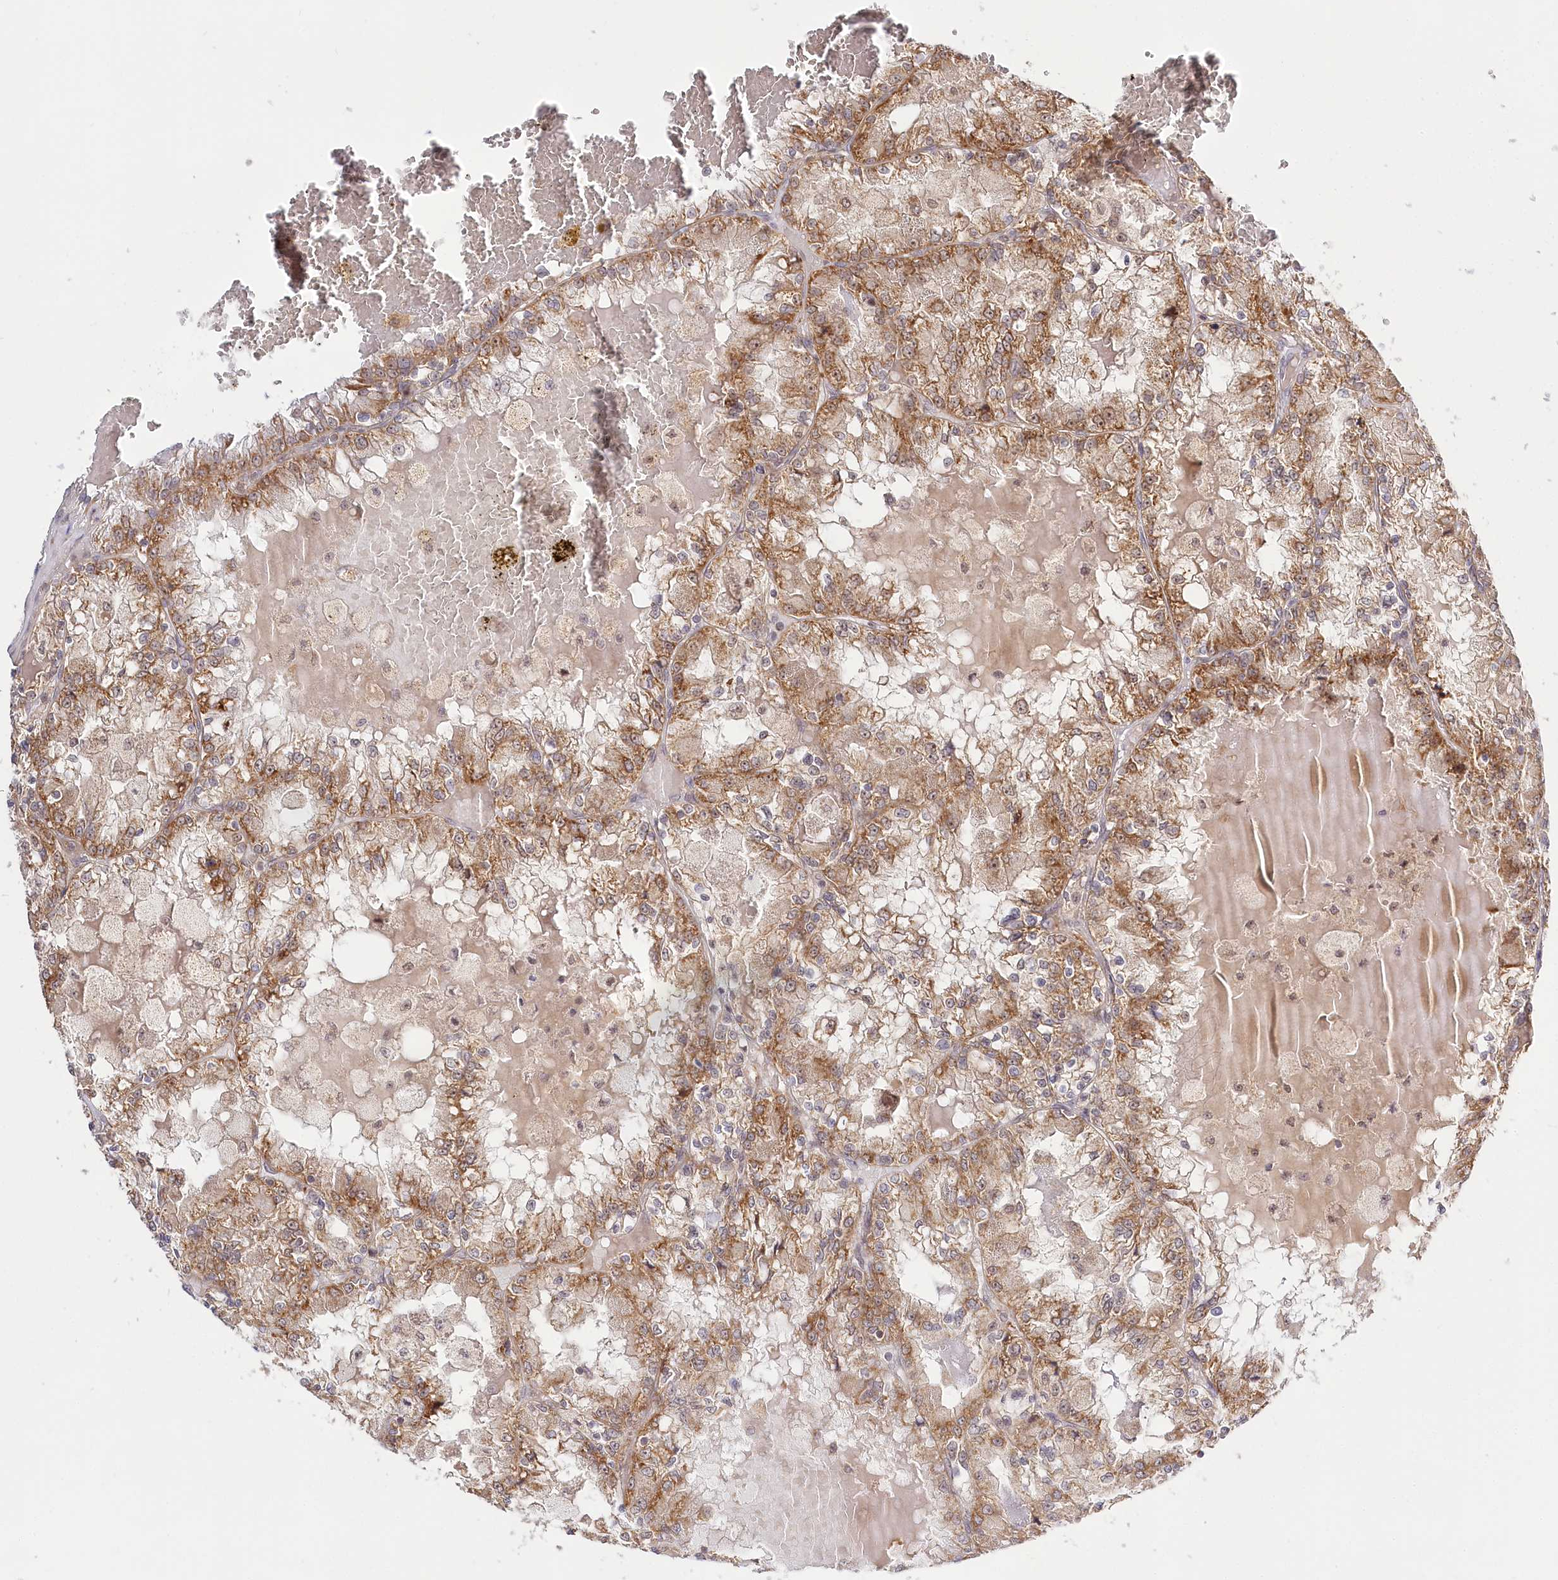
{"staining": {"intensity": "moderate", "quantity": ">75%", "location": "cytoplasmic/membranous"}, "tissue": "renal cancer", "cell_type": "Tumor cells", "image_type": "cancer", "snomed": [{"axis": "morphology", "description": "Adenocarcinoma, NOS"}, {"axis": "topography", "description": "Kidney"}], "caption": "Human adenocarcinoma (renal) stained for a protein (brown) shows moderate cytoplasmic/membranous positive positivity in about >75% of tumor cells.", "gene": "RTN4IP1", "patient": {"sex": "female", "age": 56}}